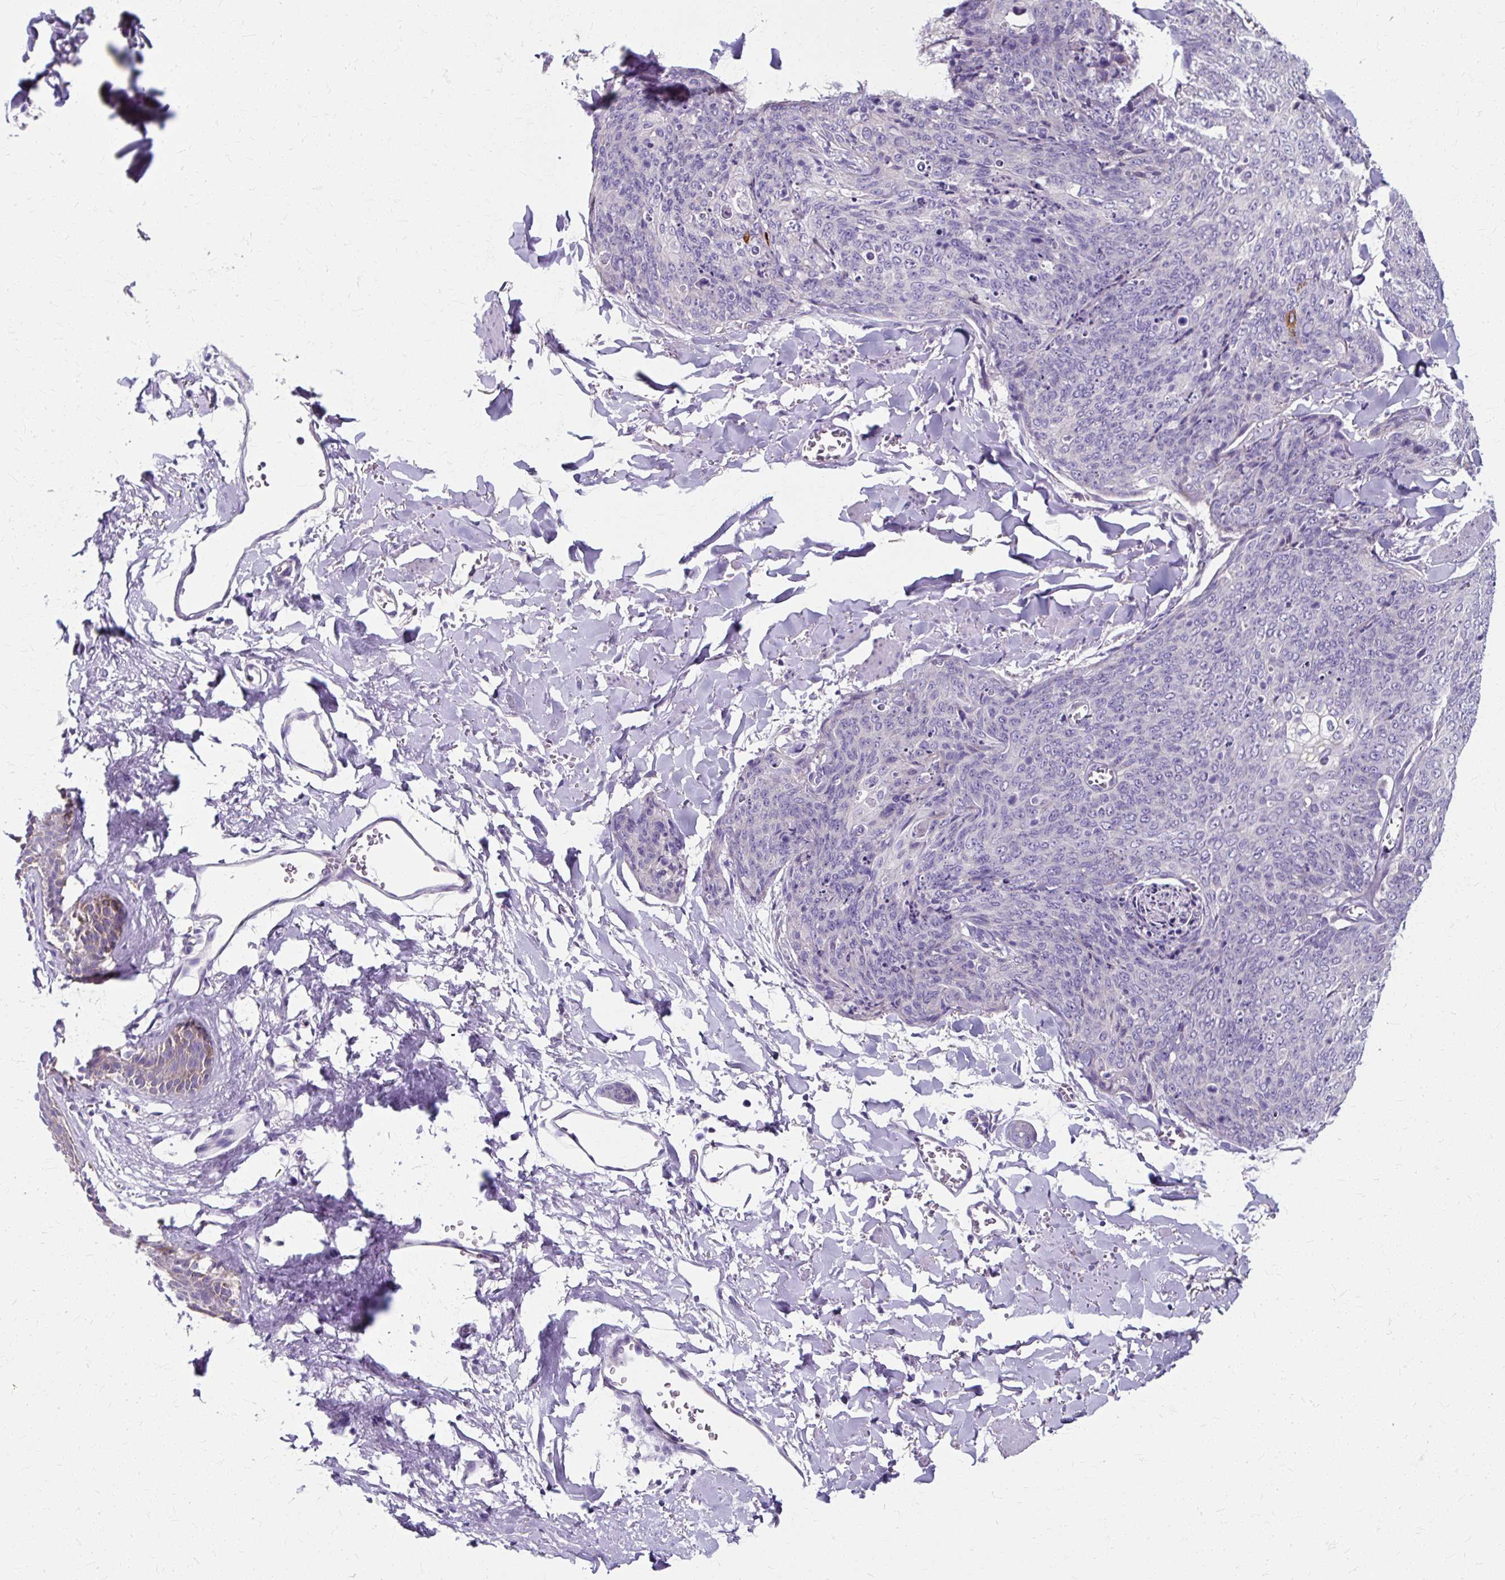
{"staining": {"intensity": "negative", "quantity": "none", "location": "none"}, "tissue": "skin cancer", "cell_type": "Tumor cells", "image_type": "cancer", "snomed": [{"axis": "morphology", "description": "Squamous cell carcinoma, NOS"}, {"axis": "topography", "description": "Skin"}, {"axis": "topography", "description": "Vulva"}], "caption": "DAB (3,3'-diaminobenzidine) immunohistochemical staining of skin cancer (squamous cell carcinoma) shows no significant positivity in tumor cells.", "gene": "ZNF555", "patient": {"sex": "female", "age": 85}}